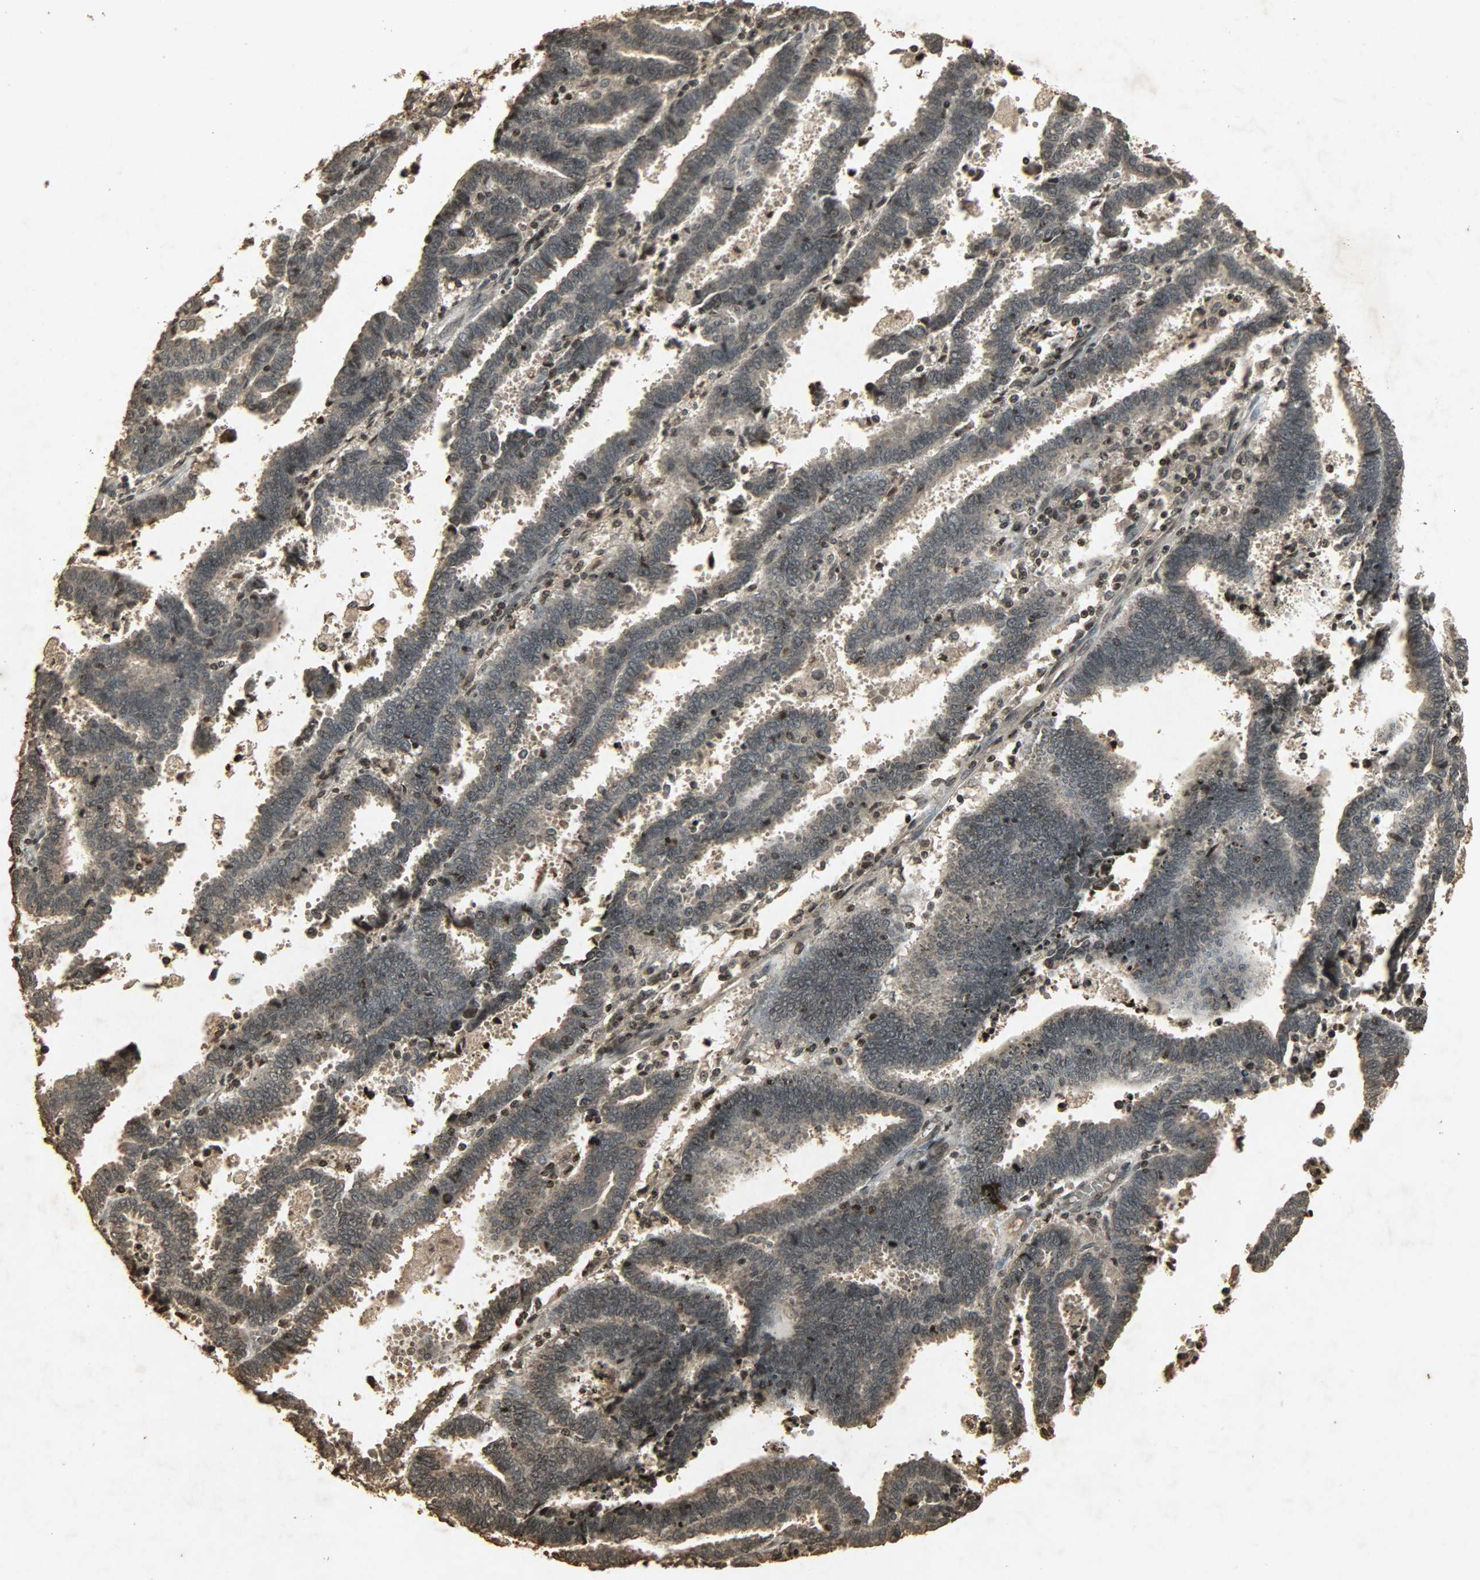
{"staining": {"intensity": "weak", "quantity": ">75%", "location": "cytoplasmic/membranous,nuclear"}, "tissue": "endometrial cancer", "cell_type": "Tumor cells", "image_type": "cancer", "snomed": [{"axis": "morphology", "description": "Adenocarcinoma, NOS"}, {"axis": "topography", "description": "Uterus"}], "caption": "Endometrial adenocarcinoma stained with DAB IHC exhibits low levels of weak cytoplasmic/membranous and nuclear staining in approximately >75% of tumor cells.", "gene": "PPP3R1", "patient": {"sex": "female", "age": 83}}